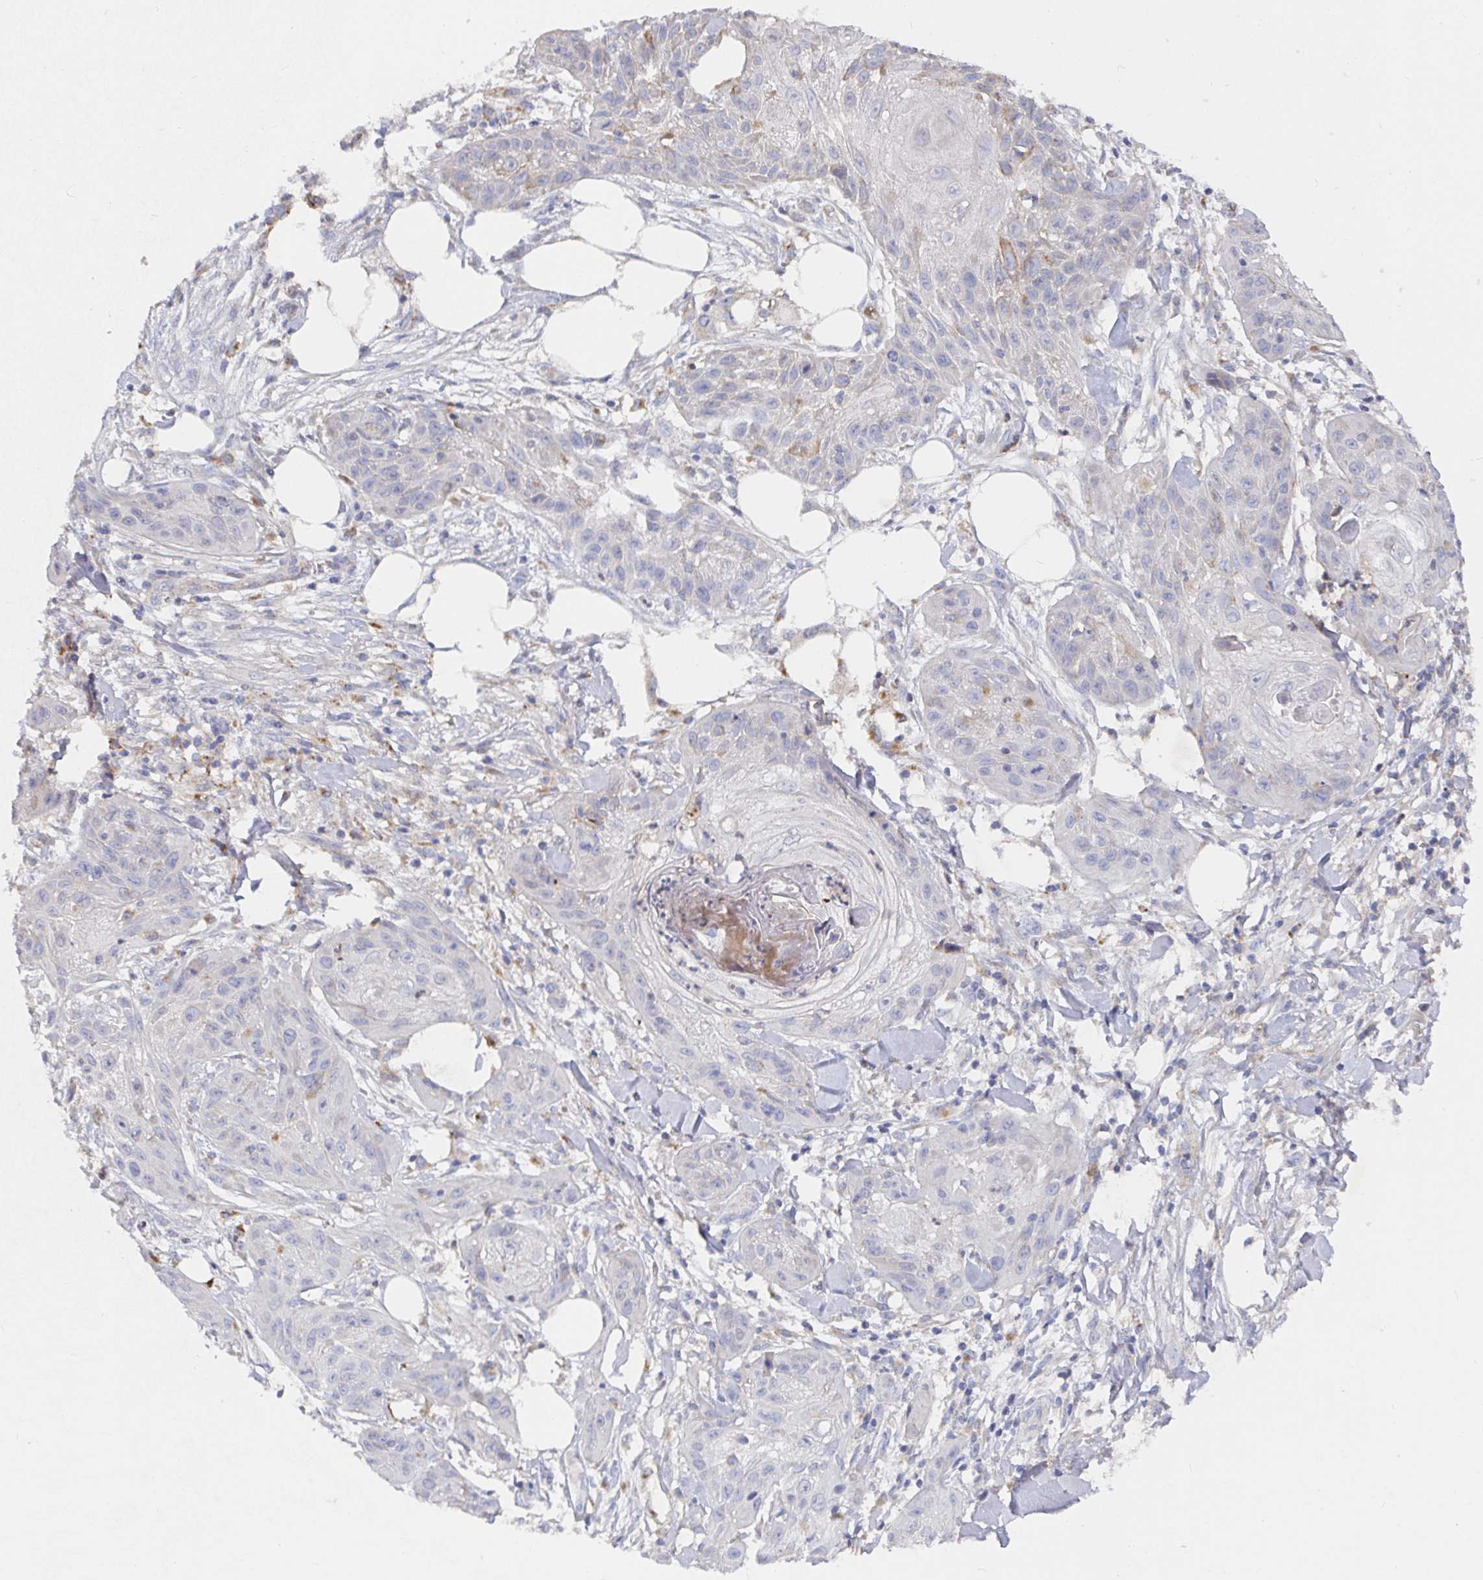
{"staining": {"intensity": "negative", "quantity": "none", "location": "none"}, "tissue": "skin cancer", "cell_type": "Tumor cells", "image_type": "cancer", "snomed": [{"axis": "morphology", "description": "Squamous cell carcinoma, NOS"}, {"axis": "topography", "description": "Skin"}], "caption": "Tumor cells show no significant protein positivity in squamous cell carcinoma (skin). (DAB (3,3'-diaminobenzidine) immunohistochemistry, high magnification).", "gene": "IRAK2", "patient": {"sex": "female", "age": 88}}